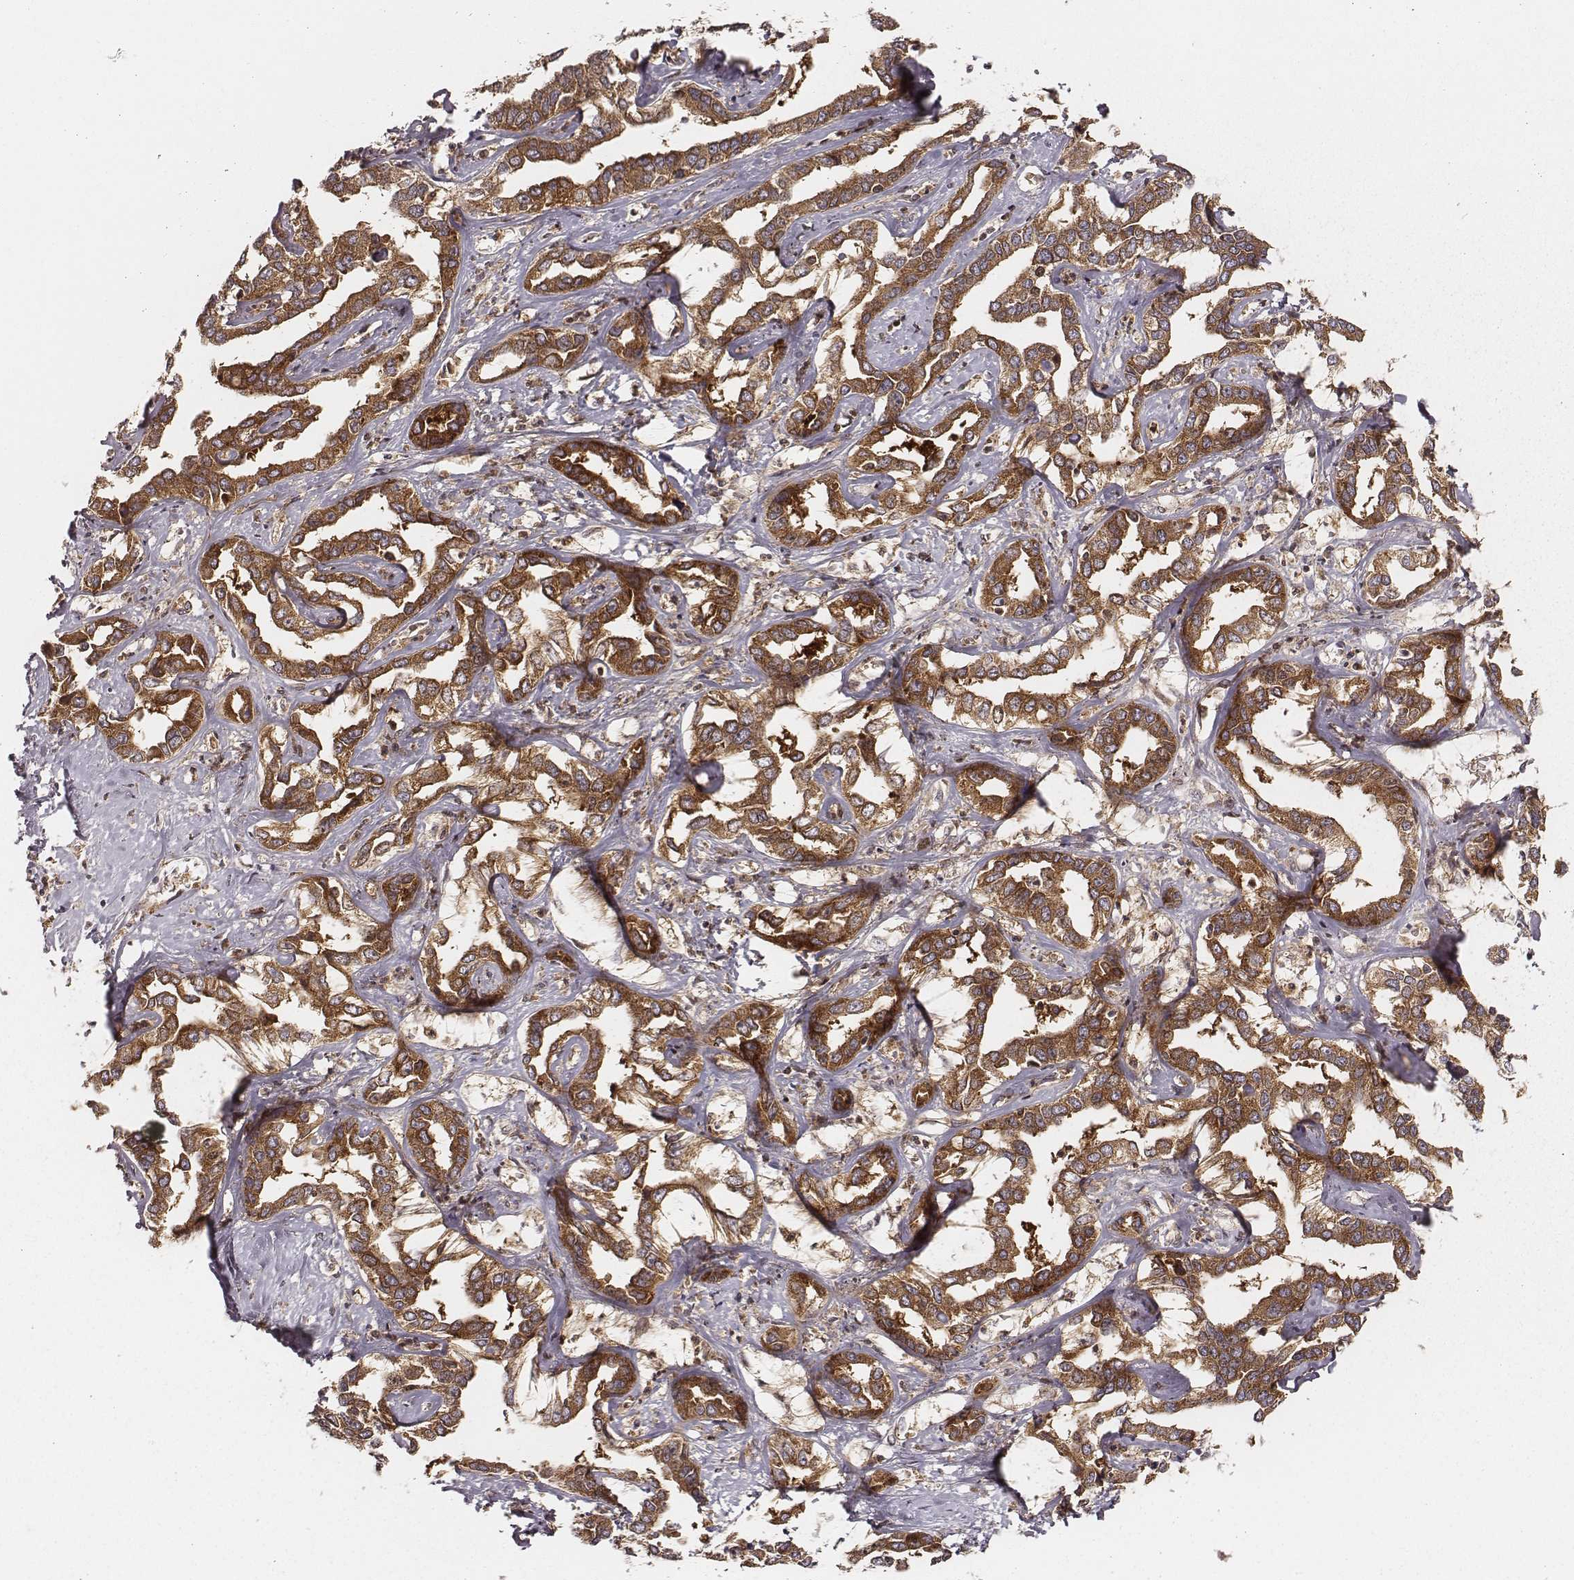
{"staining": {"intensity": "strong", "quantity": ">75%", "location": "cytoplasmic/membranous"}, "tissue": "liver cancer", "cell_type": "Tumor cells", "image_type": "cancer", "snomed": [{"axis": "morphology", "description": "Cholangiocarcinoma"}, {"axis": "topography", "description": "Liver"}], "caption": "Liver cancer stained with a protein marker demonstrates strong staining in tumor cells.", "gene": "VPS26A", "patient": {"sex": "male", "age": 59}}